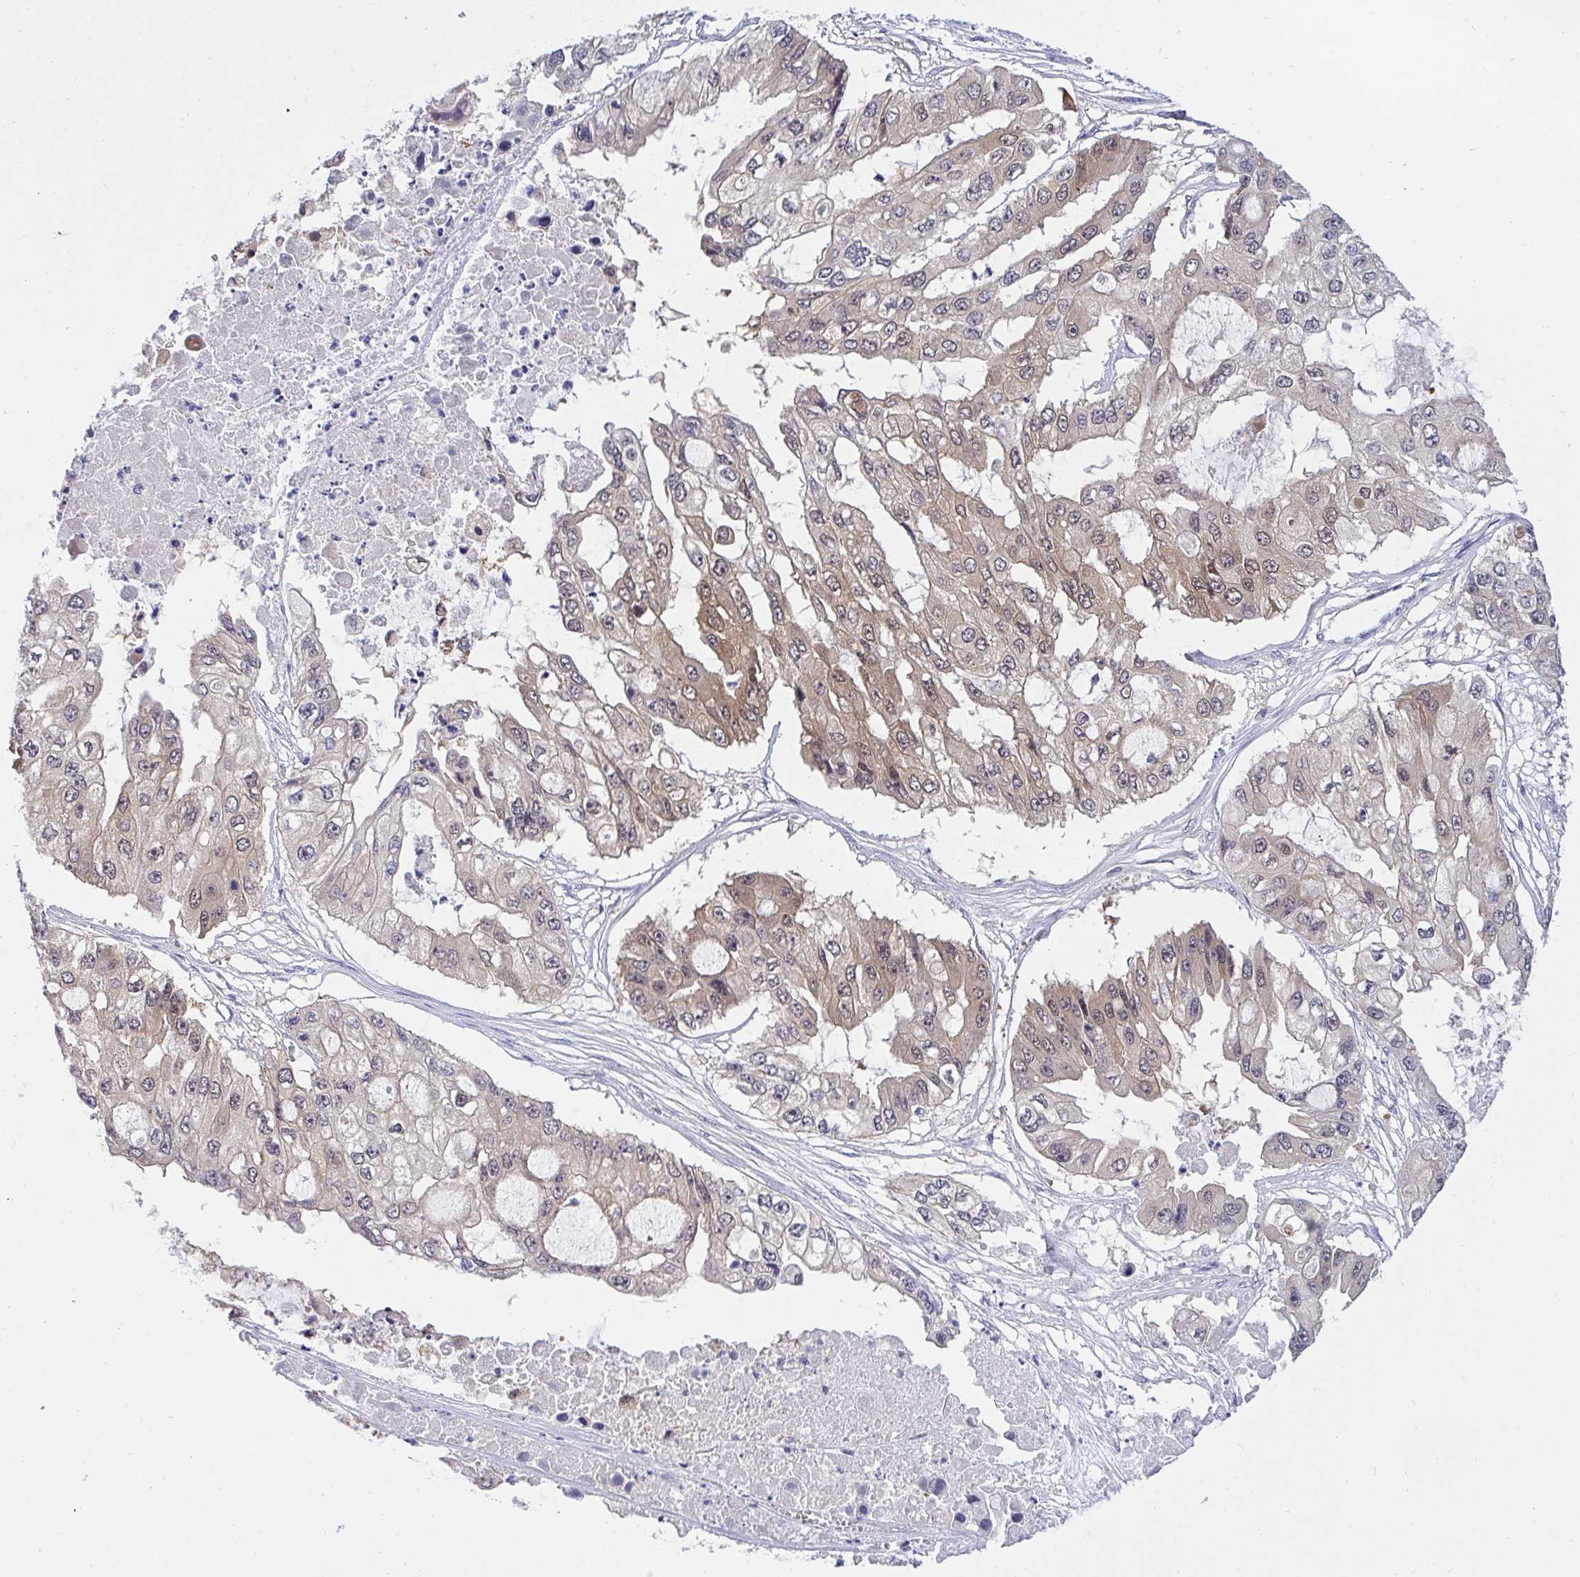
{"staining": {"intensity": "weak", "quantity": "25%-75%", "location": "cytoplasmic/membranous,nuclear"}, "tissue": "ovarian cancer", "cell_type": "Tumor cells", "image_type": "cancer", "snomed": [{"axis": "morphology", "description": "Cystadenocarcinoma, serous, NOS"}, {"axis": "topography", "description": "Ovary"}], "caption": "An image showing weak cytoplasmic/membranous and nuclear staining in about 25%-75% of tumor cells in ovarian cancer (serous cystadenocarcinoma), as visualized by brown immunohistochemical staining.", "gene": "HOXD12", "patient": {"sex": "female", "age": 56}}